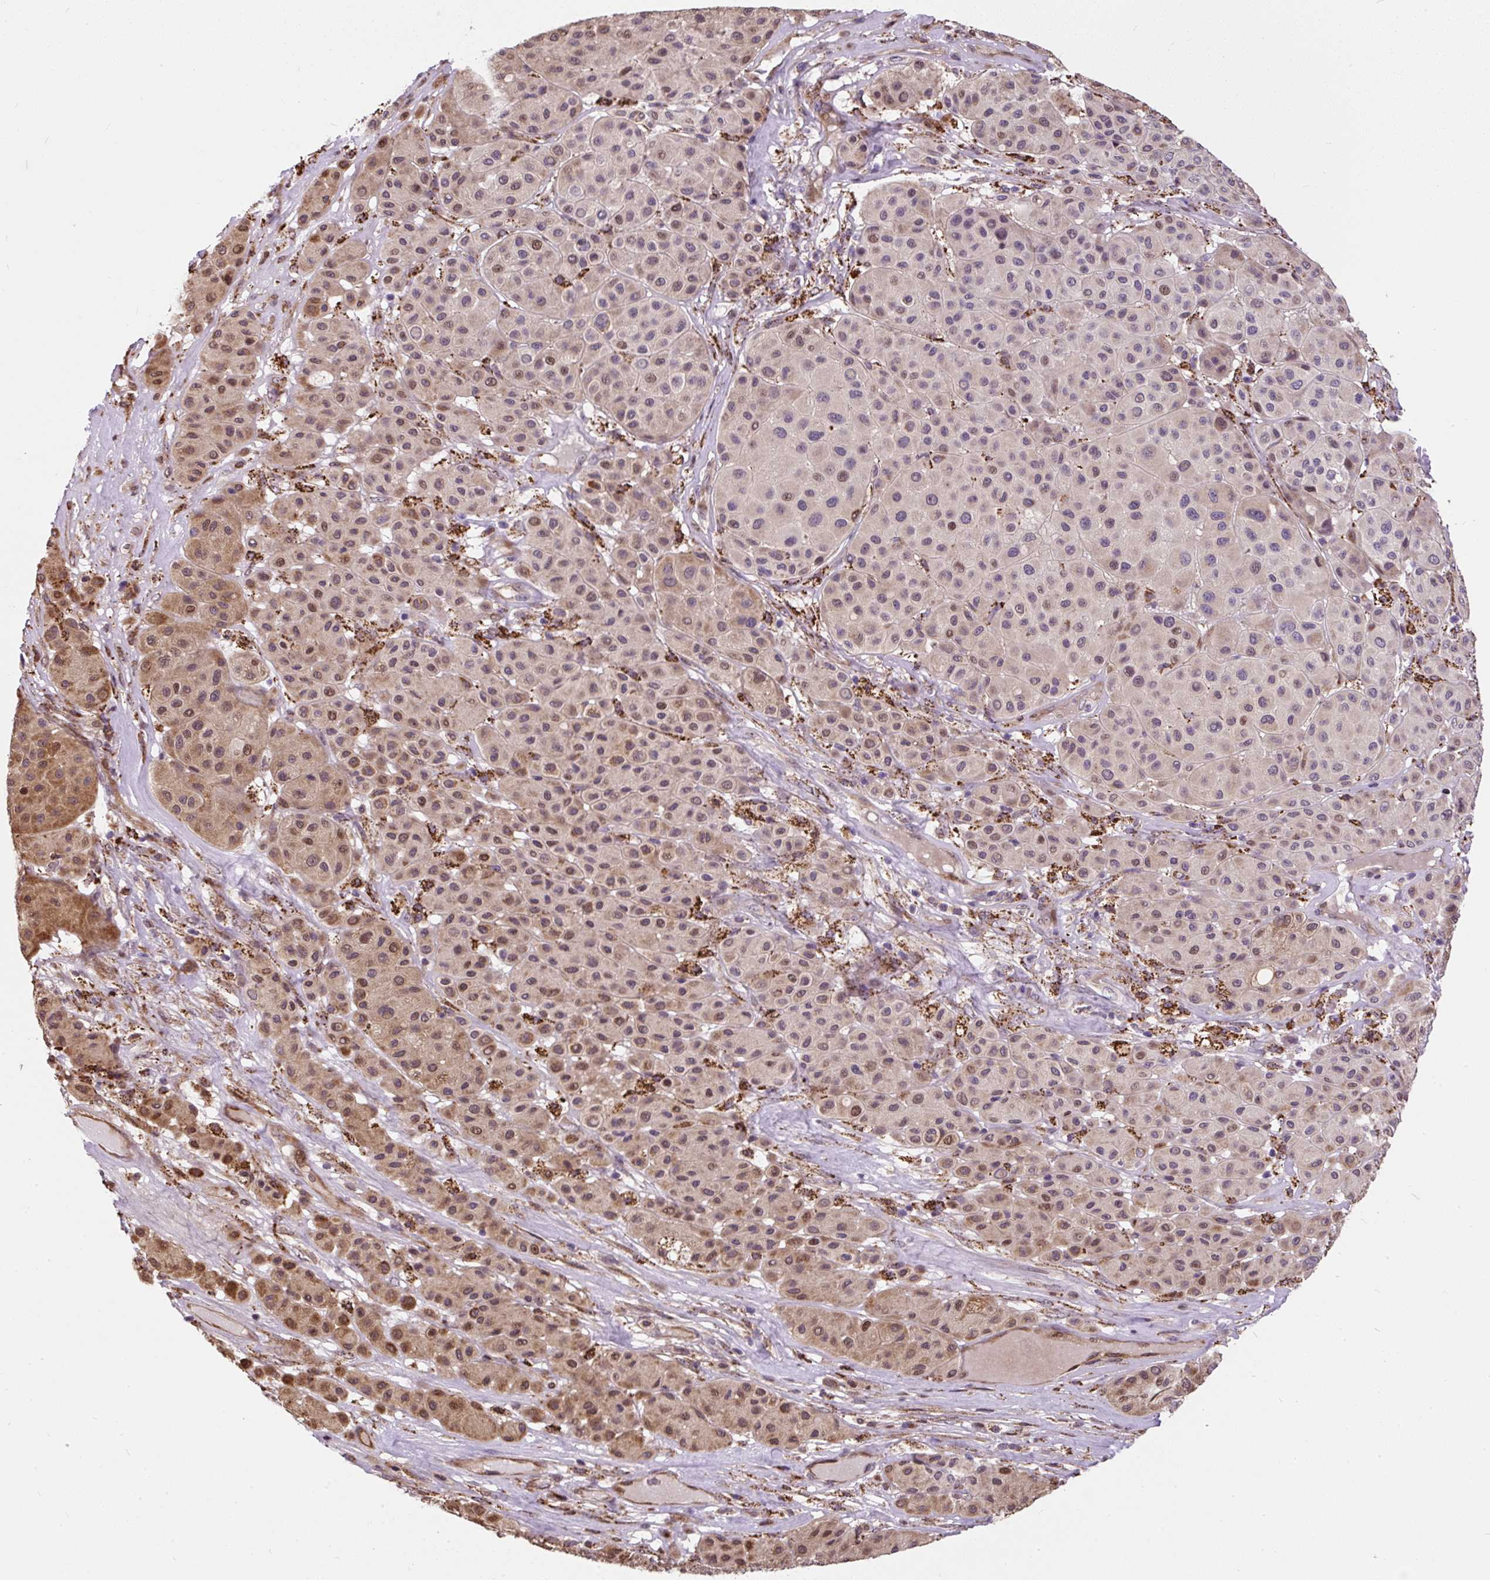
{"staining": {"intensity": "weak", "quantity": "25%-75%", "location": "cytoplasmic/membranous,nuclear"}, "tissue": "melanoma", "cell_type": "Tumor cells", "image_type": "cancer", "snomed": [{"axis": "morphology", "description": "Malignant melanoma, Metastatic site"}, {"axis": "topography", "description": "Smooth muscle"}], "caption": "Protein staining of melanoma tissue exhibits weak cytoplasmic/membranous and nuclear staining in about 25%-75% of tumor cells.", "gene": "PUS7L", "patient": {"sex": "male", "age": 41}}